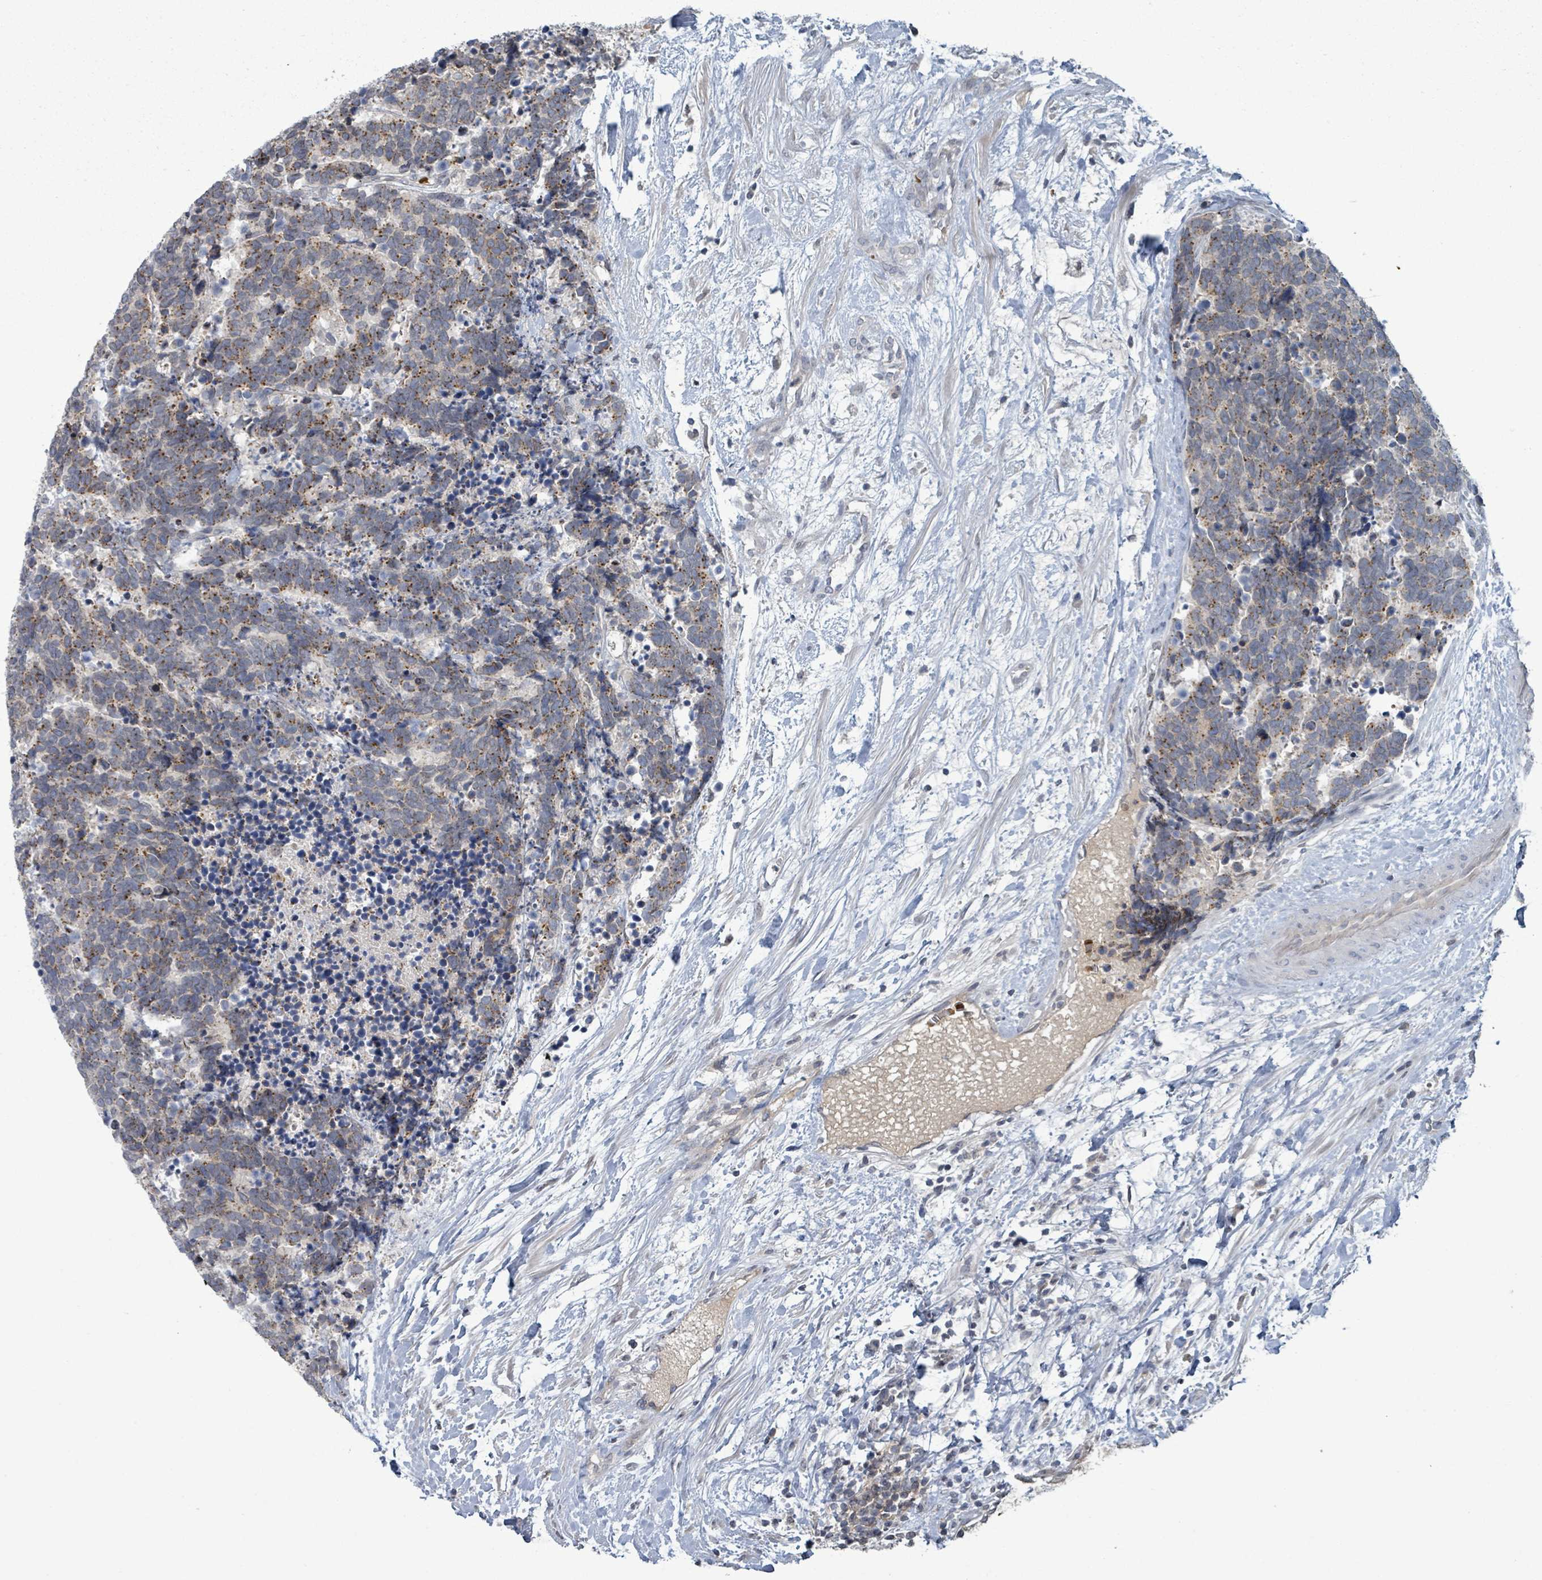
{"staining": {"intensity": "moderate", "quantity": "25%-75%", "location": "cytoplasmic/membranous"}, "tissue": "carcinoid", "cell_type": "Tumor cells", "image_type": "cancer", "snomed": [{"axis": "morphology", "description": "Carcinoma, NOS"}, {"axis": "morphology", "description": "Carcinoid, malignant, NOS"}, {"axis": "topography", "description": "Prostate"}], "caption": "A high-resolution micrograph shows IHC staining of carcinoid (malignant), which exhibits moderate cytoplasmic/membranous staining in approximately 25%-75% of tumor cells.", "gene": "GRM8", "patient": {"sex": "male", "age": 57}}